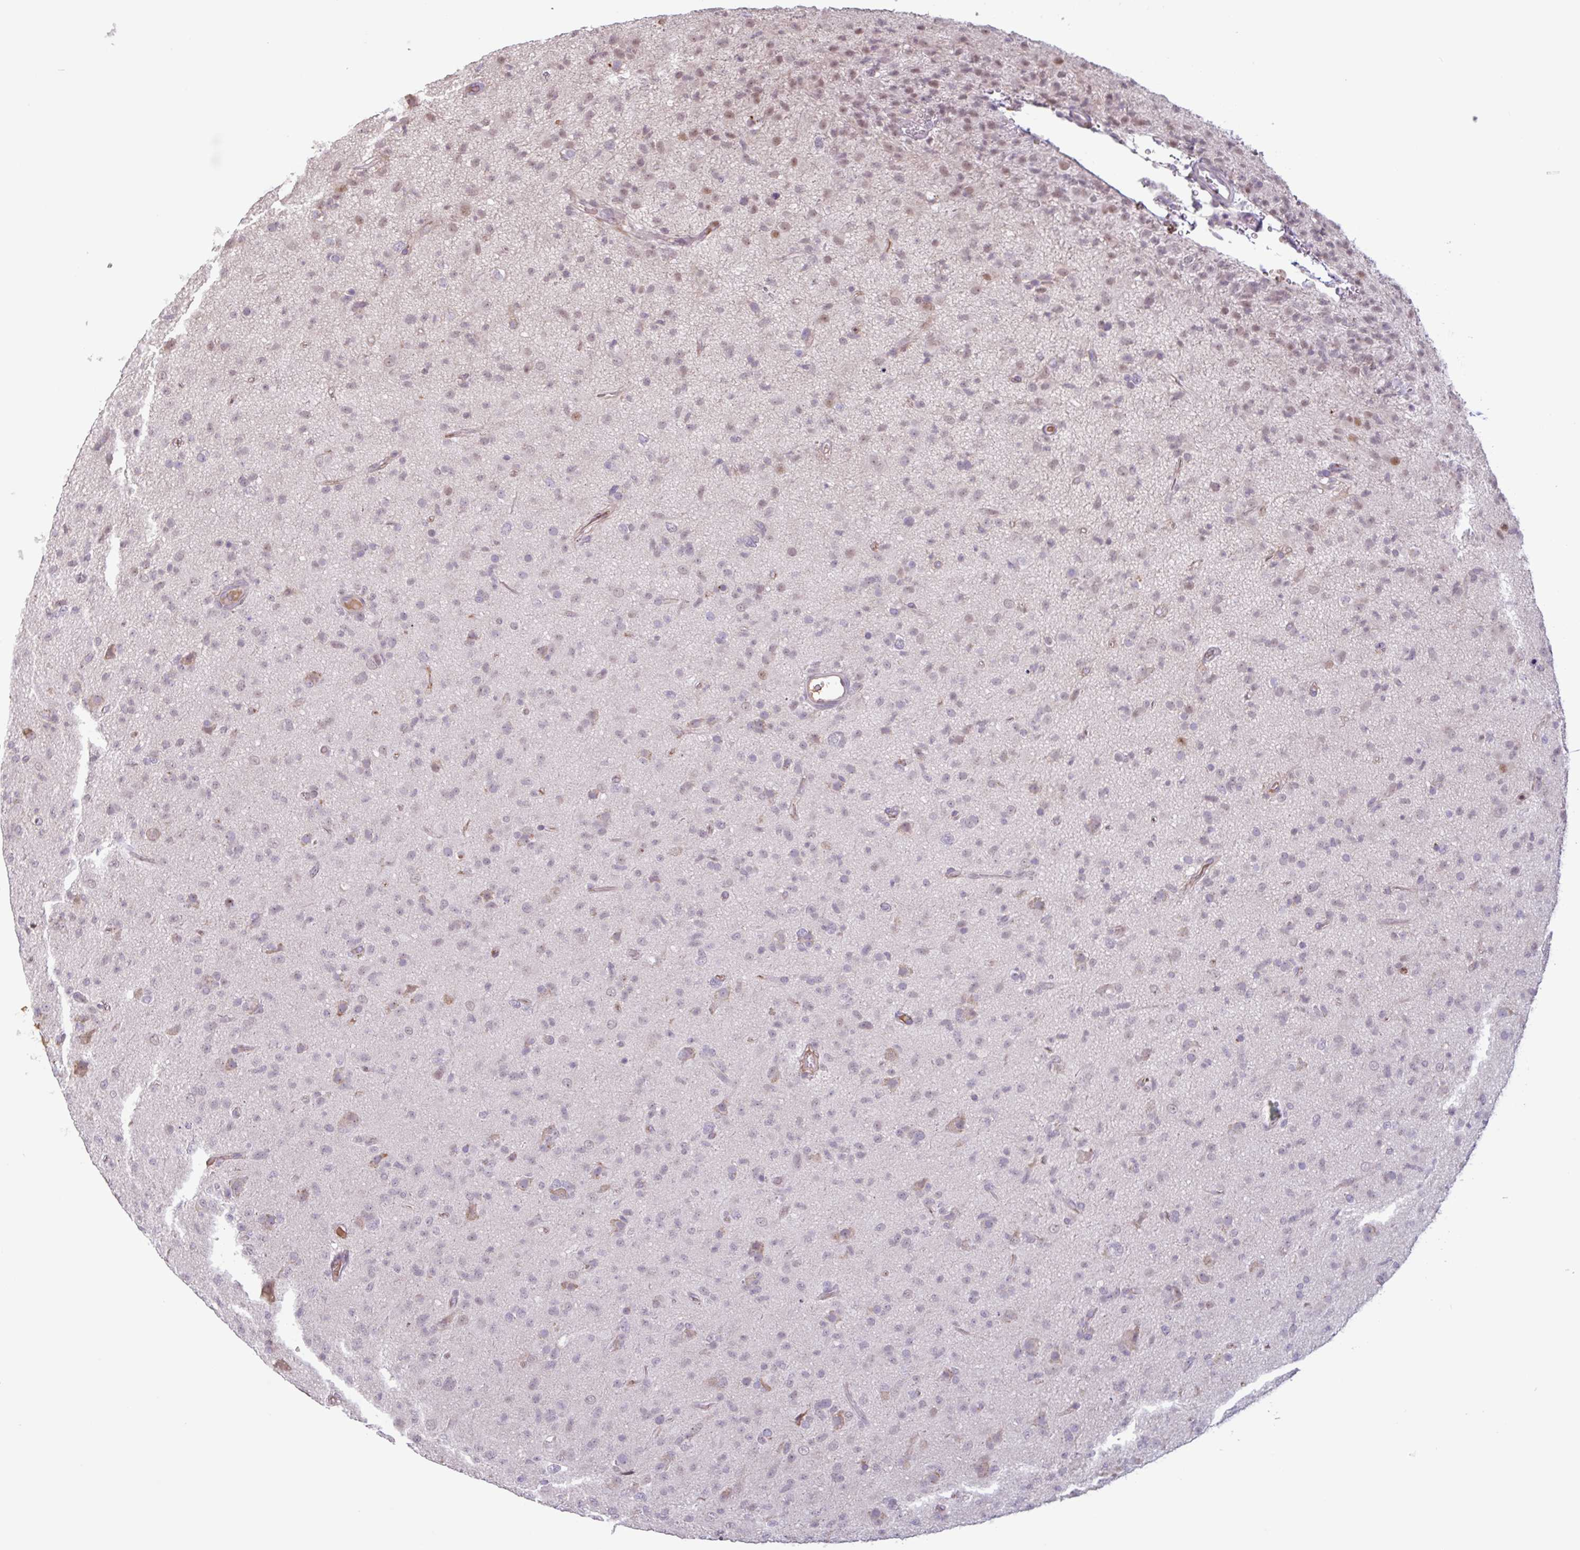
{"staining": {"intensity": "weak", "quantity": "25%-75%", "location": "nuclear"}, "tissue": "glioma", "cell_type": "Tumor cells", "image_type": "cancer", "snomed": [{"axis": "morphology", "description": "Glioma, malignant, Low grade"}, {"axis": "topography", "description": "Brain"}], "caption": "A micrograph of human malignant low-grade glioma stained for a protein displays weak nuclear brown staining in tumor cells. (brown staining indicates protein expression, while blue staining denotes nuclei).", "gene": "TAF1D", "patient": {"sex": "male", "age": 65}}